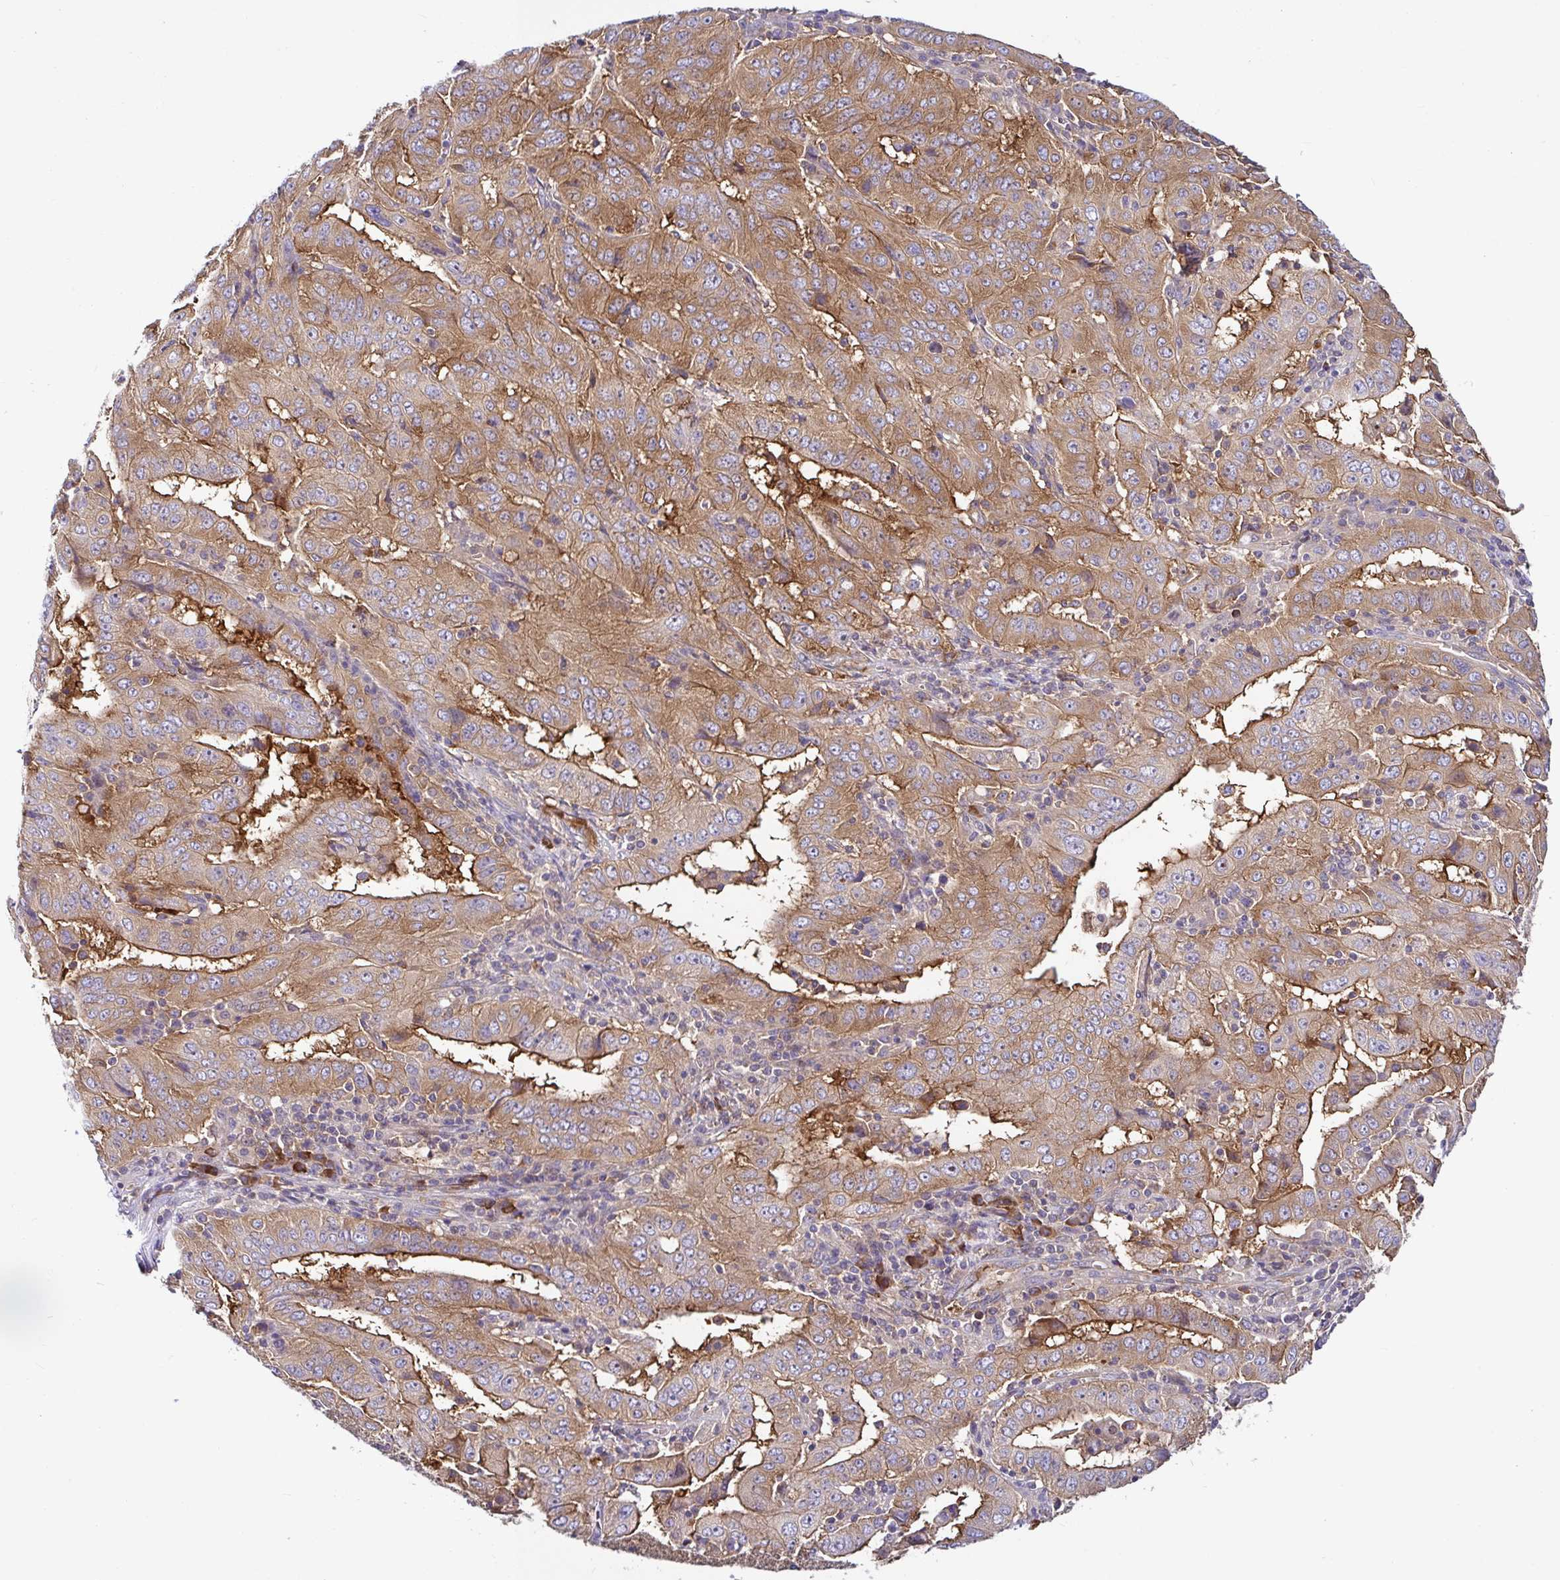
{"staining": {"intensity": "moderate", "quantity": ">75%", "location": "cytoplasmic/membranous"}, "tissue": "pancreatic cancer", "cell_type": "Tumor cells", "image_type": "cancer", "snomed": [{"axis": "morphology", "description": "Adenocarcinoma, NOS"}, {"axis": "topography", "description": "Pancreas"}], "caption": "Human pancreatic adenocarcinoma stained for a protein (brown) displays moderate cytoplasmic/membranous positive expression in approximately >75% of tumor cells.", "gene": "LARS1", "patient": {"sex": "male", "age": 63}}